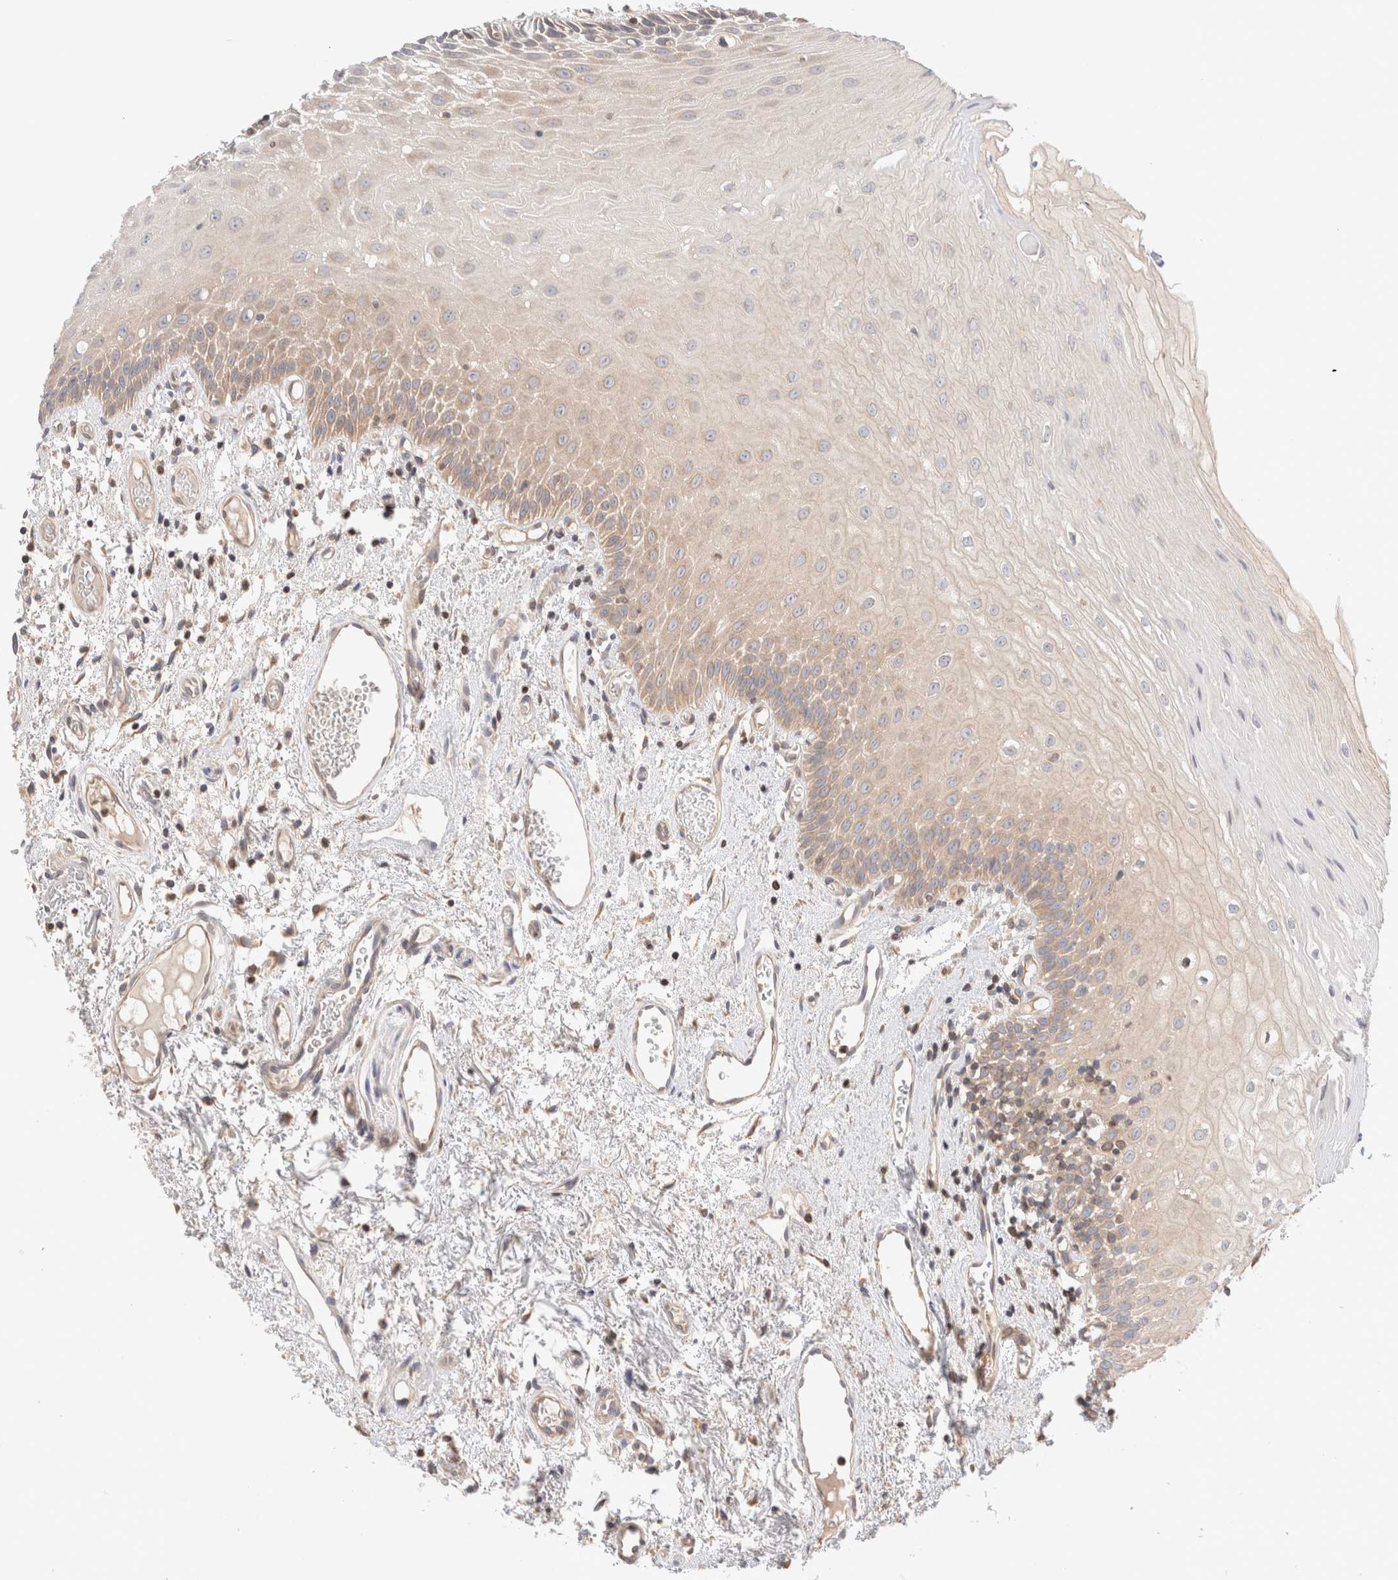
{"staining": {"intensity": "weak", "quantity": "25%-75%", "location": "cytoplasmic/membranous"}, "tissue": "oral mucosa", "cell_type": "Squamous epithelial cells", "image_type": "normal", "snomed": [{"axis": "morphology", "description": "Normal tissue, NOS"}, {"axis": "topography", "description": "Oral tissue"}], "caption": "Immunohistochemistry (IHC) micrograph of normal oral mucosa: human oral mucosa stained using immunohistochemistry displays low levels of weak protein expression localized specifically in the cytoplasmic/membranous of squamous epithelial cells, appearing as a cytoplasmic/membranous brown color.", "gene": "SIKE1", "patient": {"sex": "male", "age": 52}}